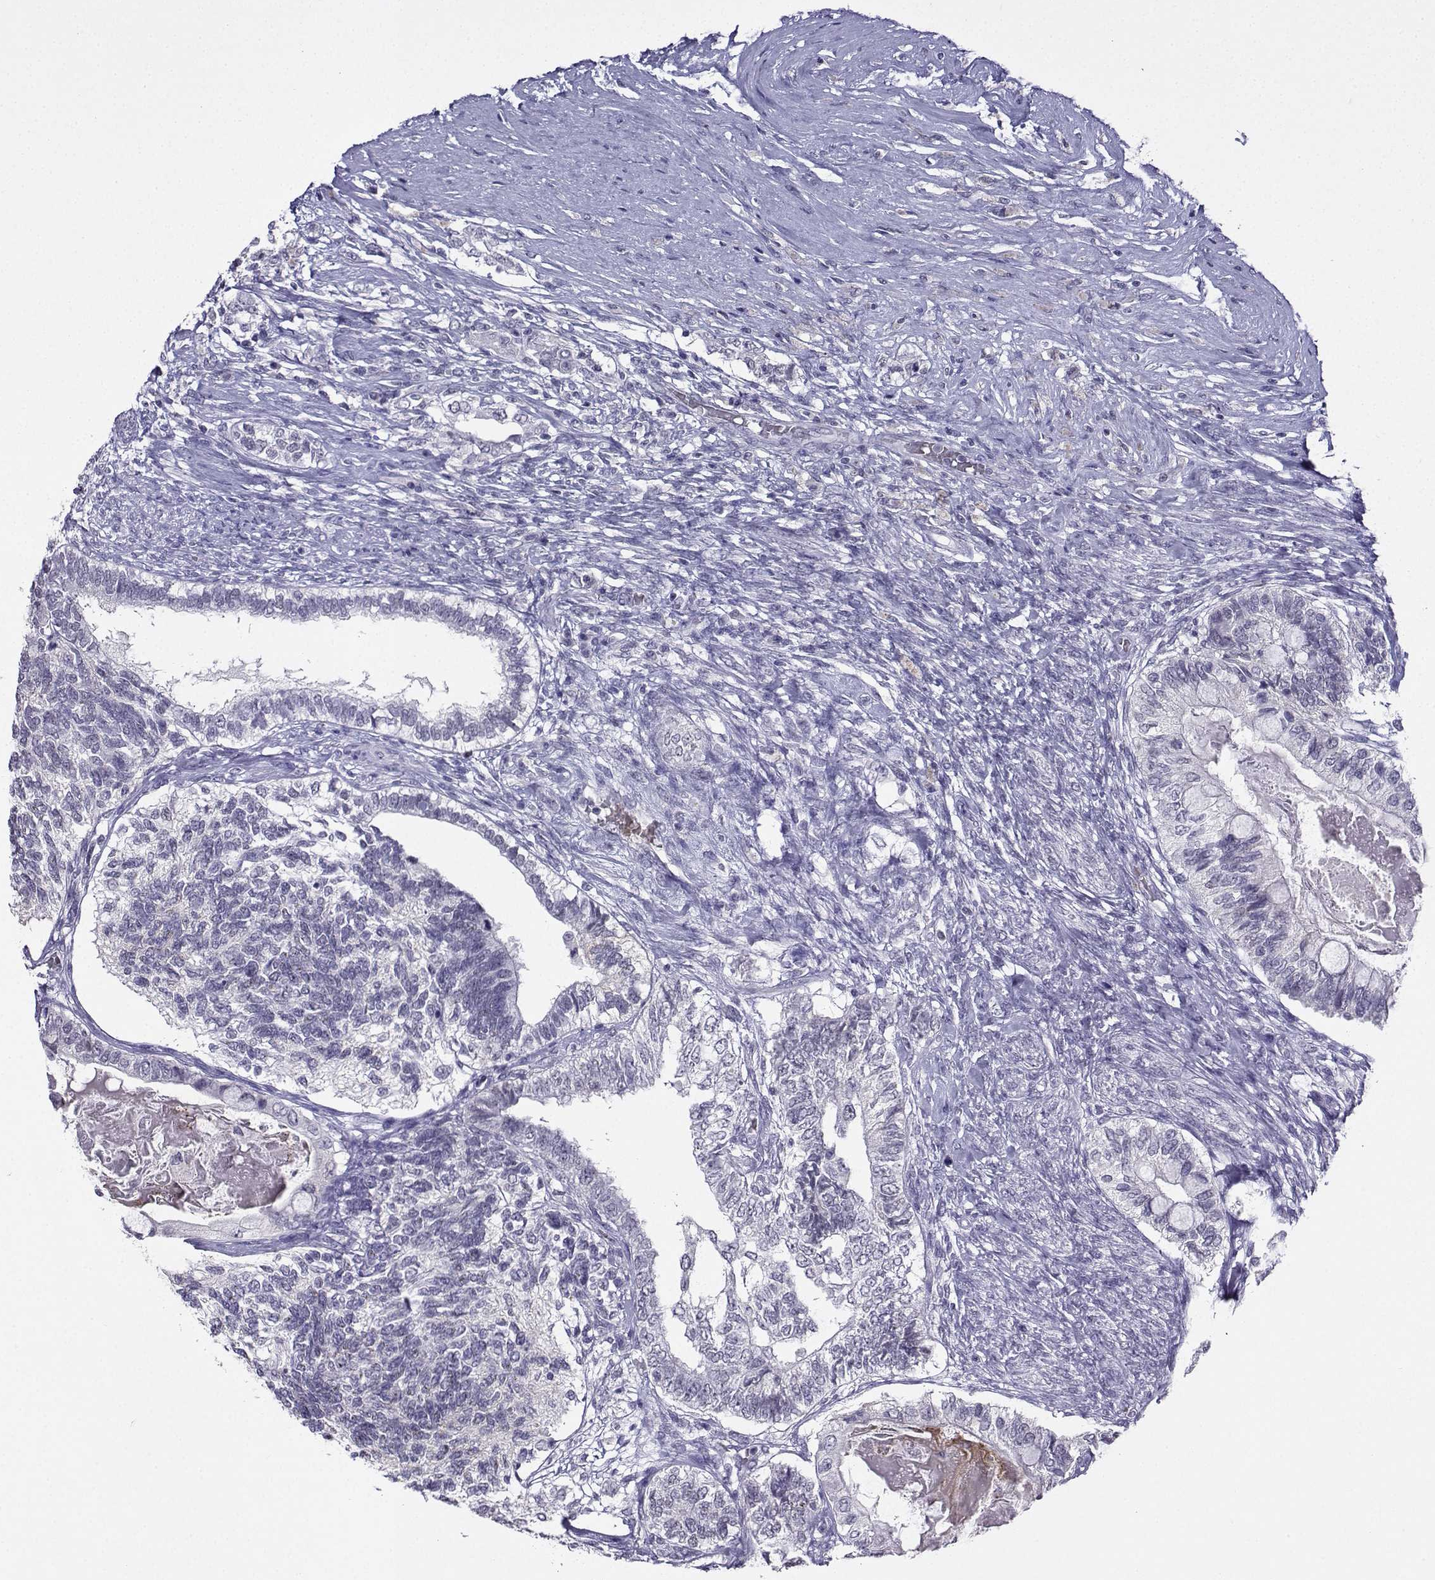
{"staining": {"intensity": "negative", "quantity": "none", "location": "none"}, "tissue": "testis cancer", "cell_type": "Tumor cells", "image_type": "cancer", "snomed": [{"axis": "morphology", "description": "Seminoma, NOS"}, {"axis": "morphology", "description": "Carcinoma, Embryonal, NOS"}, {"axis": "topography", "description": "Testis"}], "caption": "IHC of human testis cancer (embryonal carcinoma) exhibits no positivity in tumor cells.", "gene": "LRFN2", "patient": {"sex": "male", "age": 41}}